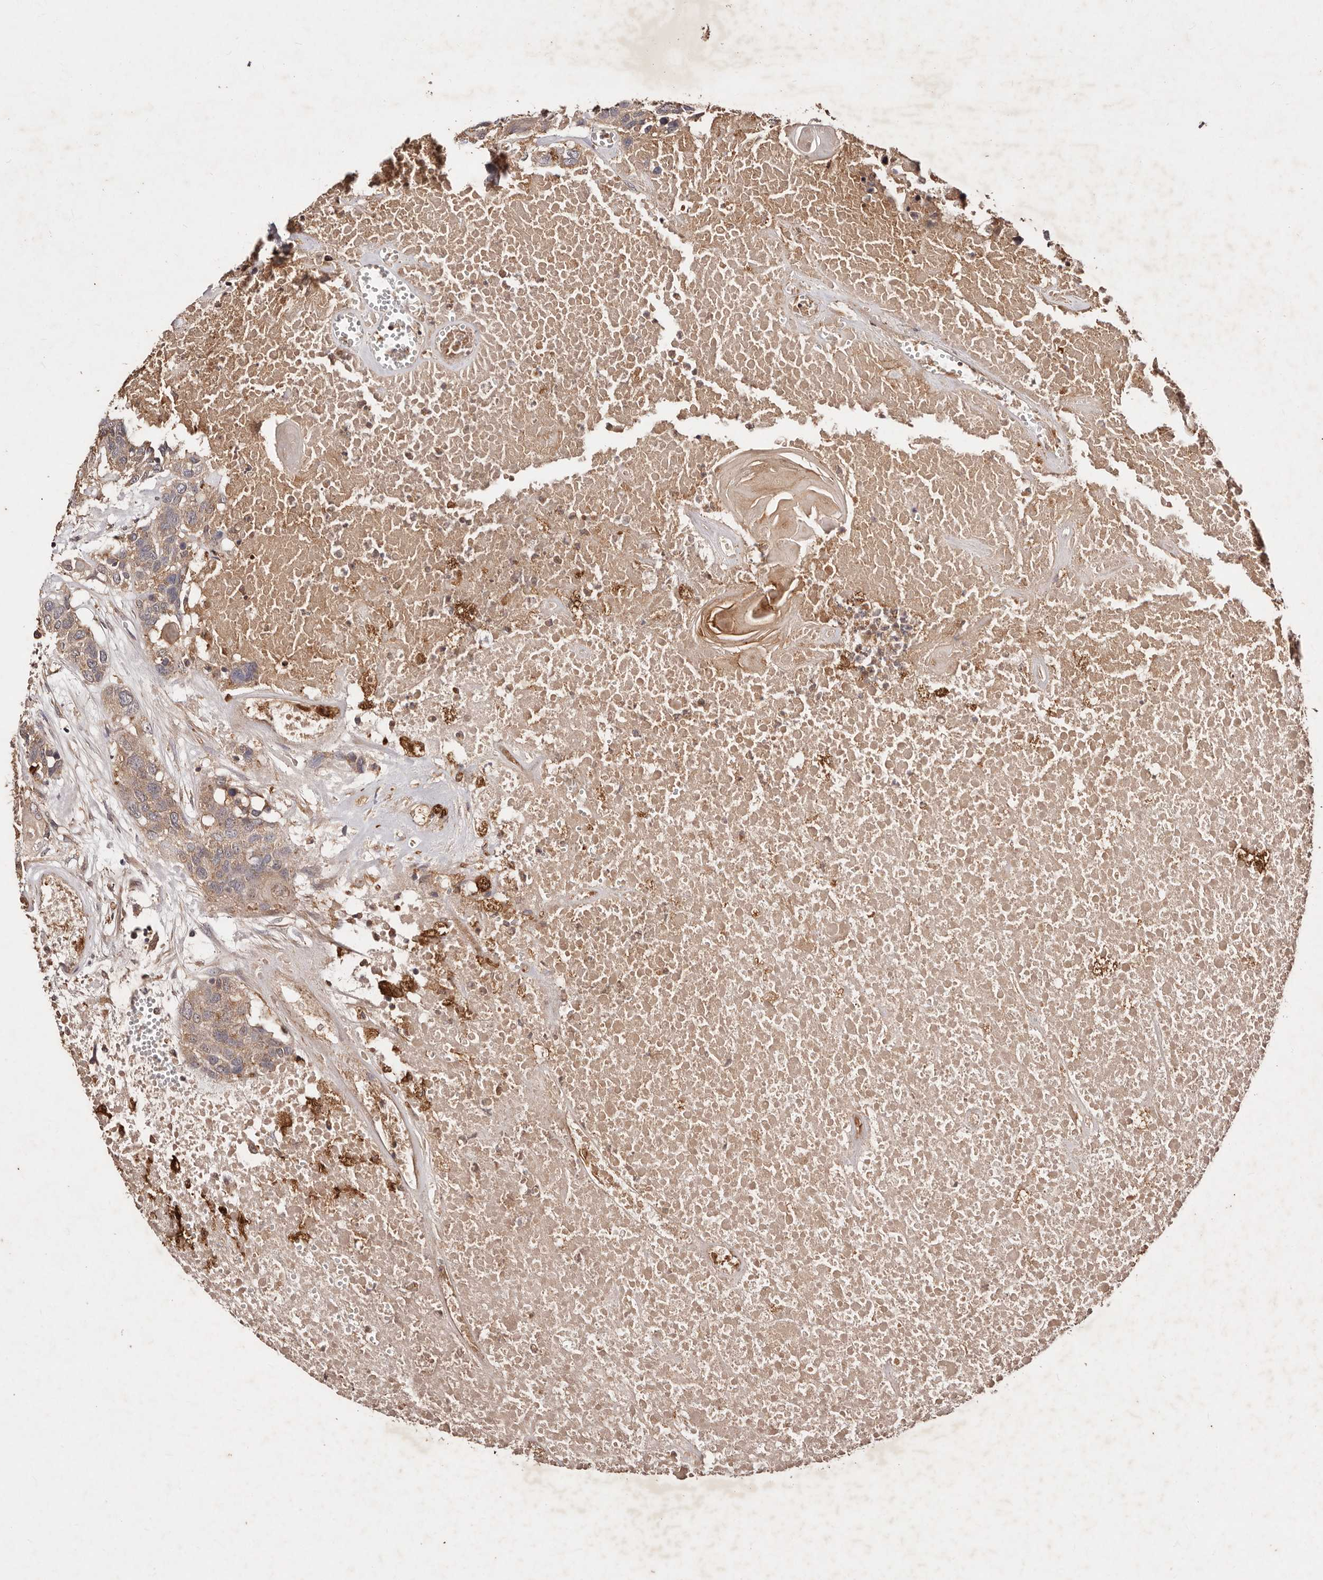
{"staining": {"intensity": "weak", "quantity": "25%-75%", "location": "cytoplasmic/membranous"}, "tissue": "head and neck cancer", "cell_type": "Tumor cells", "image_type": "cancer", "snomed": [{"axis": "morphology", "description": "Squamous cell carcinoma, NOS"}, {"axis": "topography", "description": "Head-Neck"}], "caption": "The photomicrograph reveals staining of squamous cell carcinoma (head and neck), revealing weak cytoplasmic/membranous protein expression (brown color) within tumor cells.", "gene": "CCL14", "patient": {"sex": "male", "age": 66}}